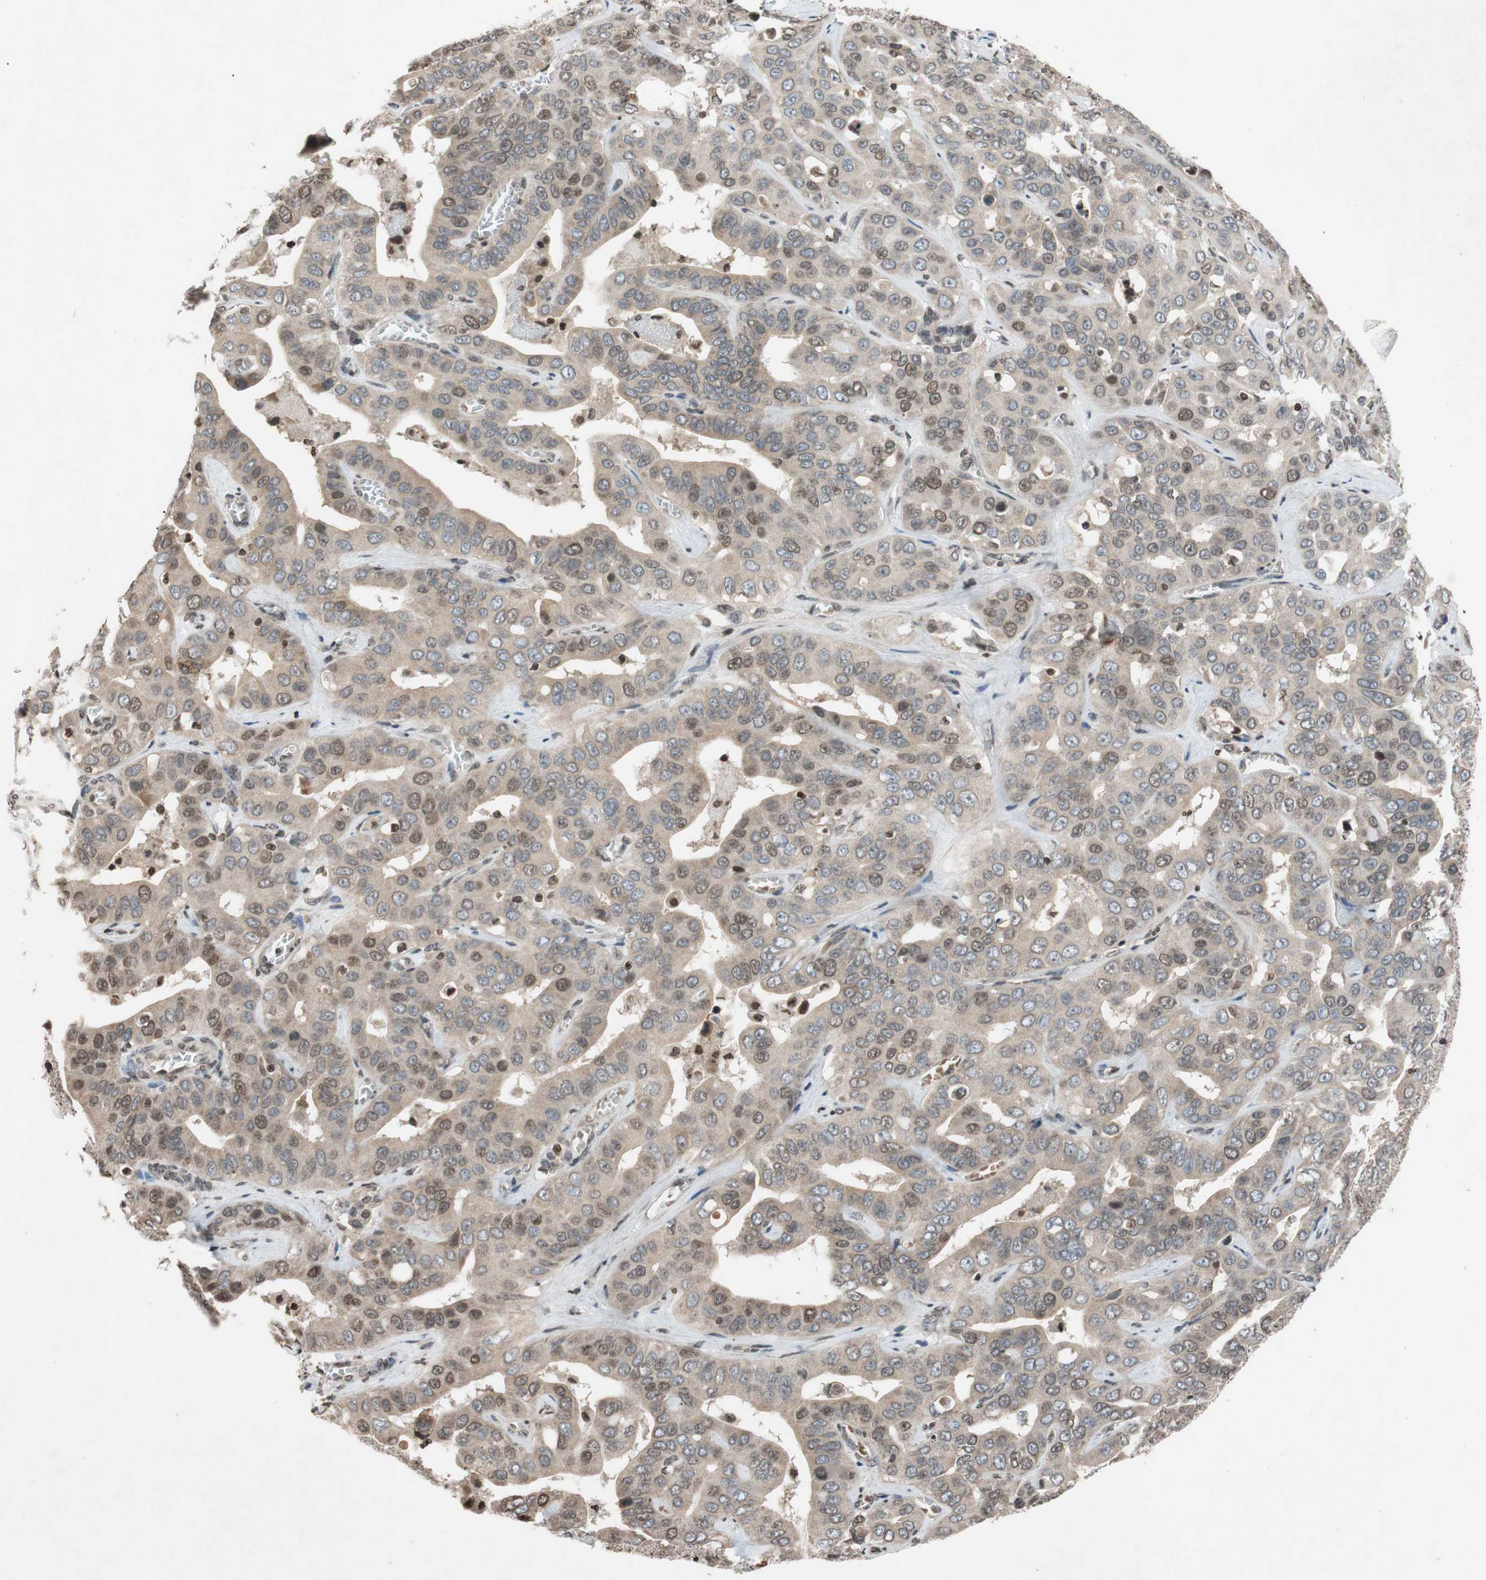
{"staining": {"intensity": "moderate", "quantity": "25%-75%", "location": "cytoplasmic/membranous,nuclear"}, "tissue": "liver cancer", "cell_type": "Tumor cells", "image_type": "cancer", "snomed": [{"axis": "morphology", "description": "Cholangiocarcinoma"}, {"axis": "topography", "description": "Liver"}], "caption": "Brown immunohistochemical staining in human cholangiocarcinoma (liver) demonstrates moderate cytoplasmic/membranous and nuclear staining in about 25%-75% of tumor cells.", "gene": "MCM6", "patient": {"sex": "female", "age": 52}}